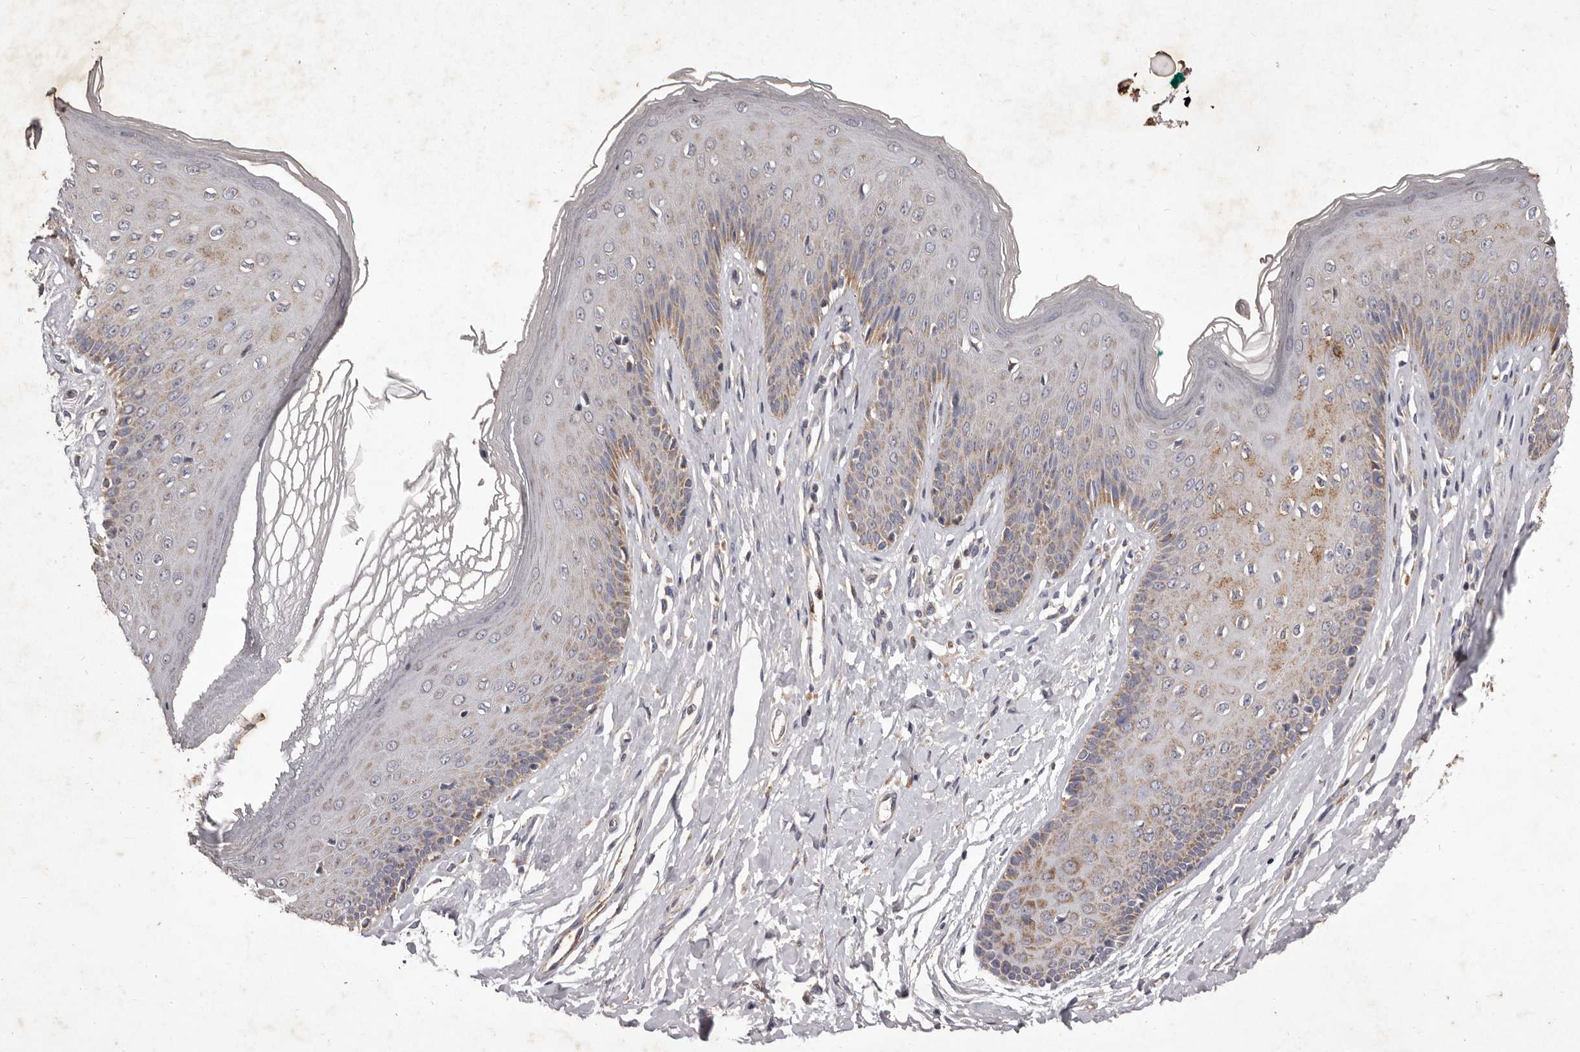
{"staining": {"intensity": "moderate", "quantity": "<25%", "location": "cytoplasmic/membranous"}, "tissue": "skin", "cell_type": "Epidermal cells", "image_type": "normal", "snomed": [{"axis": "morphology", "description": "Normal tissue, NOS"}, {"axis": "morphology", "description": "Squamous cell carcinoma, NOS"}, {"axis": "topography", "description": "Vulva"}], "caption": "Protein analysis of unremarkable skin exhibits moderate cytoplasmic/membranous staining in about <25% of epidermal cells.", "gene": "CXCL14", "patient": {"sex": "female", "age": 85}}